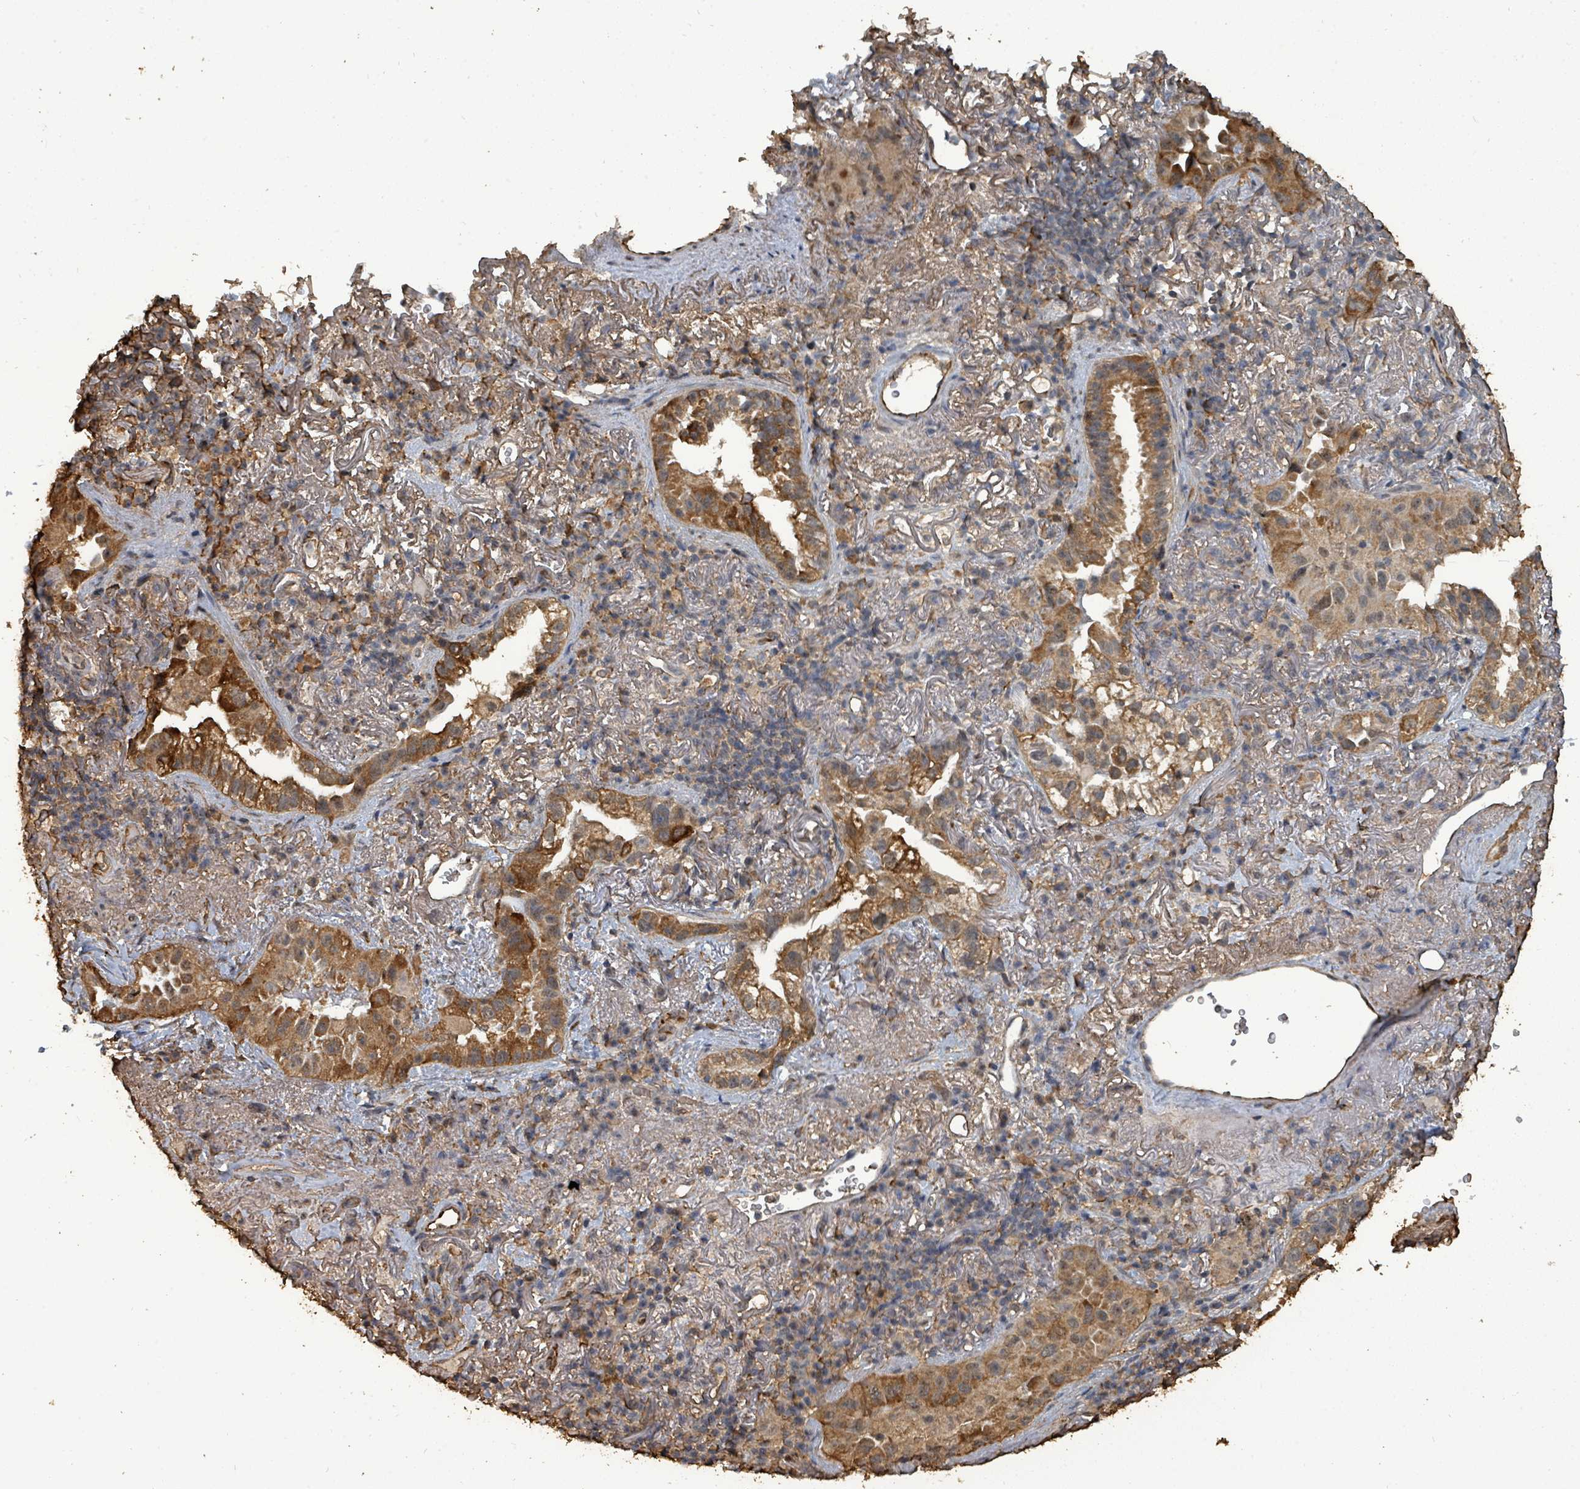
{"staining": {"intensity": "moderate", "quantity": ">75%", "location": "cytoplasmic/membranous"}, "tissue": "lung cancer", "cell_type": "Tumor cells", "image_type": "cancer", "snomed": [{"axis": "morphology", "description": "Adenocarcinoma, NOS"}, {"axis": "topography", "description": "Lung"}], "caption": "Immunohistochemistry staining of lung cancer, which exhibits medium levels of moderate cytoplasmic/membranous positivity in about >75% of tumor cells indicating moderate cytoplasmic/membranous protein staining. The staining was performed using DAB (brown) for protein detection and nuclei were counterstained in hematoxylin (blue).", "gene": "C6orf52", "patient": {"sex": "female", "age": 69}}